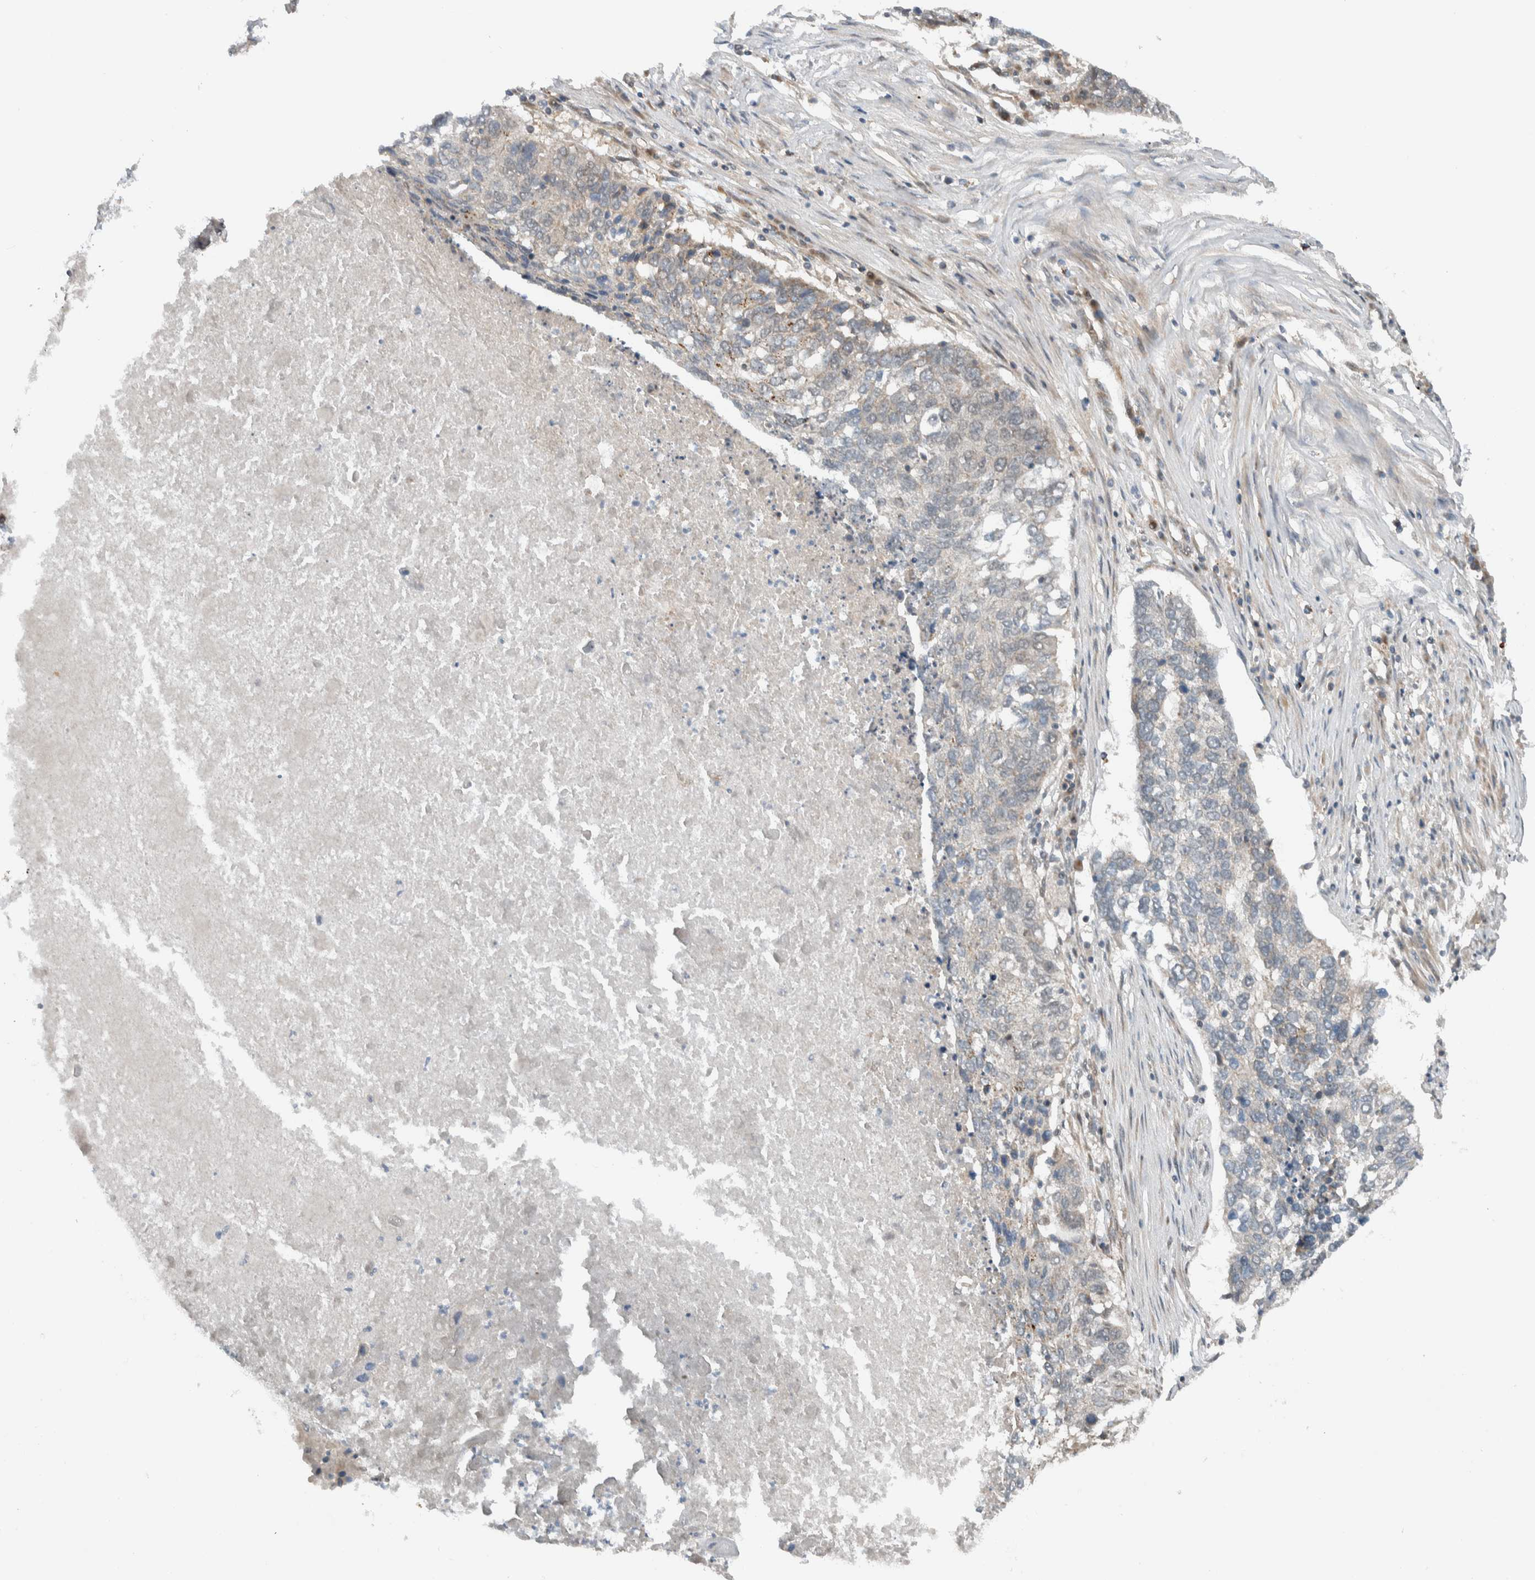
{"staining": {"intensity": "weak", "quantity": "<25%", "location": "cytoplasmic/membranous"}, "tissue": "lung cancer", "cell_type": "Tumor cells", "image_type": "cancer", "snomed": [{"axis": "morphology", "description": "Squamous cell carcinoma, NOS"}, {"axis": "topography", "description": "Lung"}], "caption": "Lung squamous cell carcinoma was stained to show a protein in brown. There is no significant positivity in tumor cells.", "gene": "KLHL6", "patient": {"sex": "female", "age": 63}}